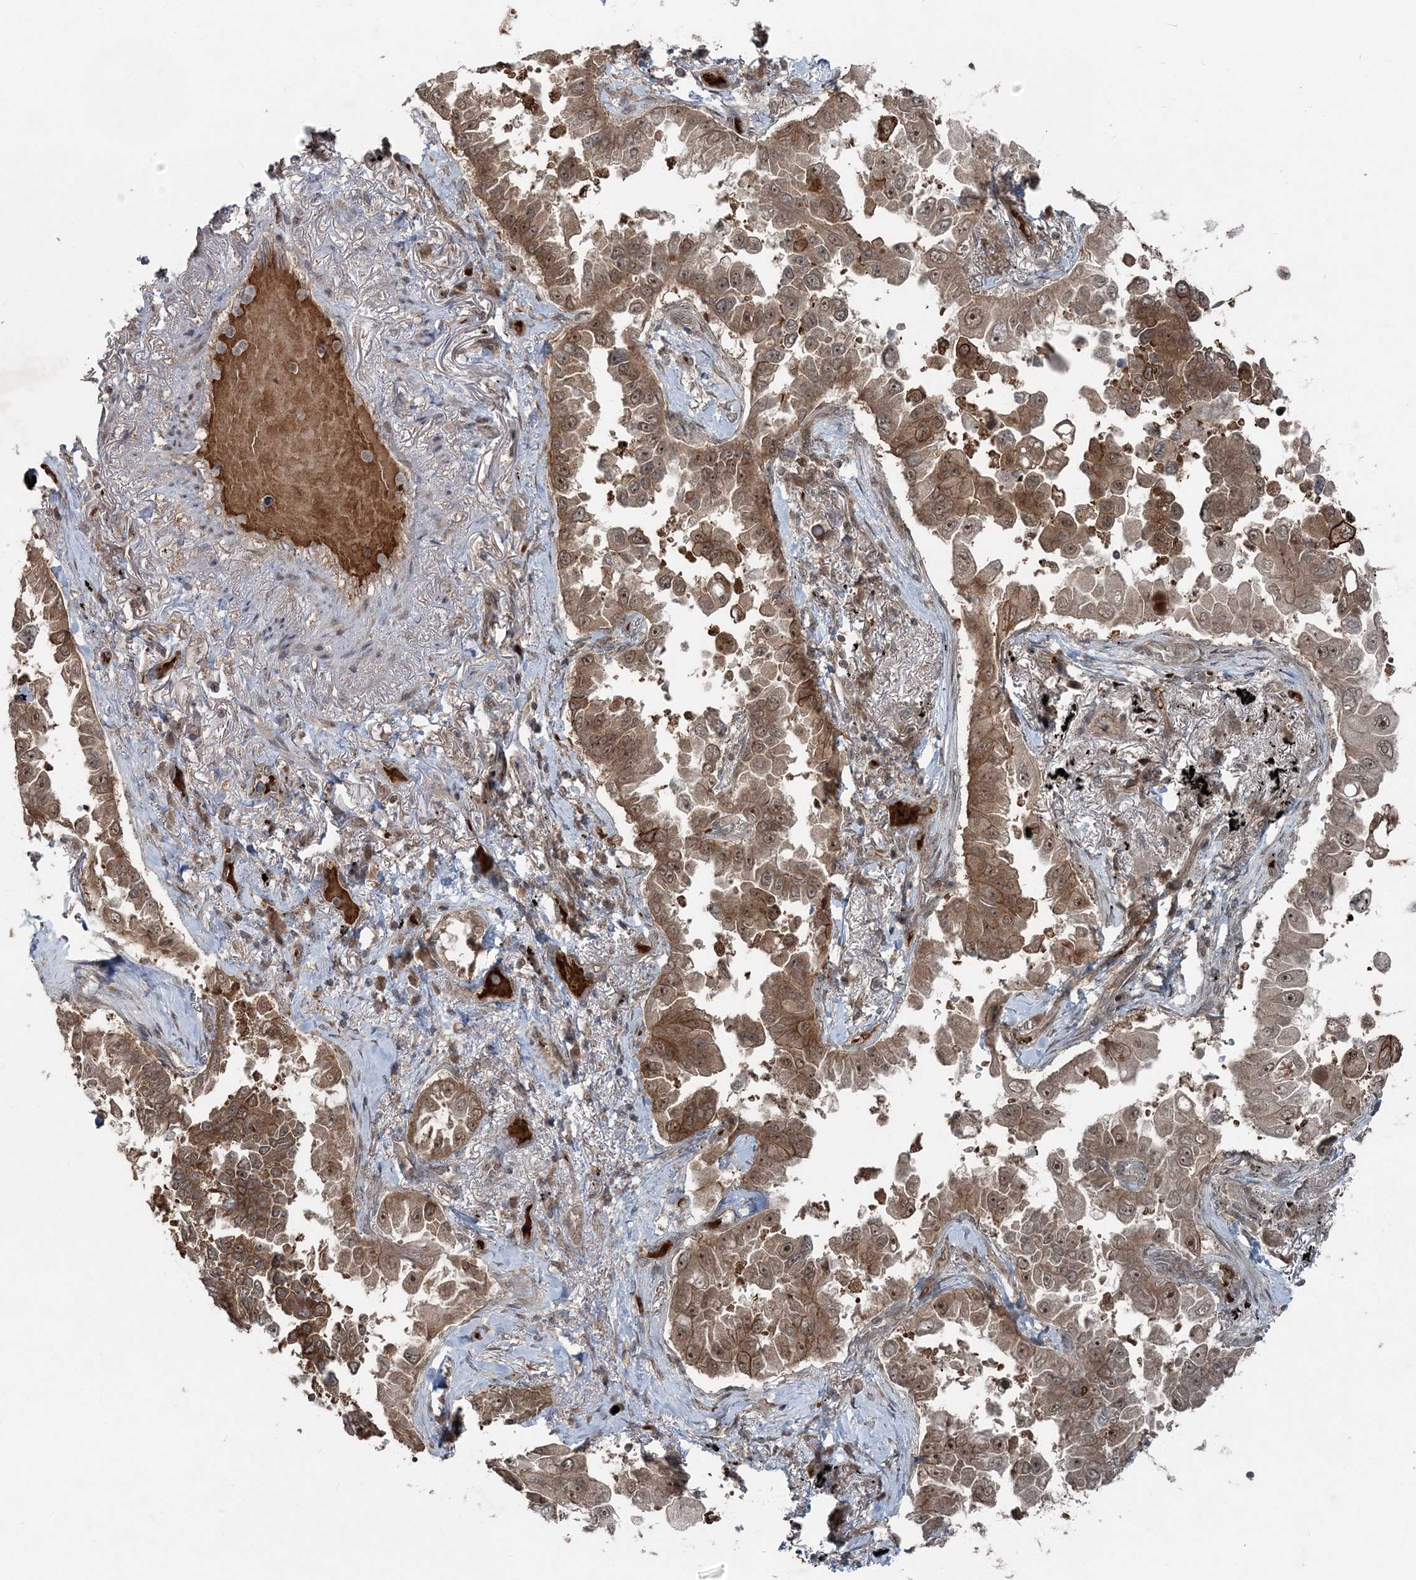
{"staining": {"intensity": "moderate", "quantity": ">75%", "location": "cytoplasmic/membranous,nuclear"}, "tissue": "lung cancer", "cell_type": "Tumor cells", "image_type": "cancer", "snomed": [{"axis": "morphology", "description": "Adenocarcinoma, NOS"}, {"axis": "topography", "description": "Lung"}], "caption": "Immunohistochemistry (IHC) of human lung cancer (adenocarcinoma) demonstrates medium levels of moderate cytoplasmic/membranous and nuclear staining in about >75% of tumor cells.", "gene": "FBXL17", "patient": {"sex": "female", "age": 67}}